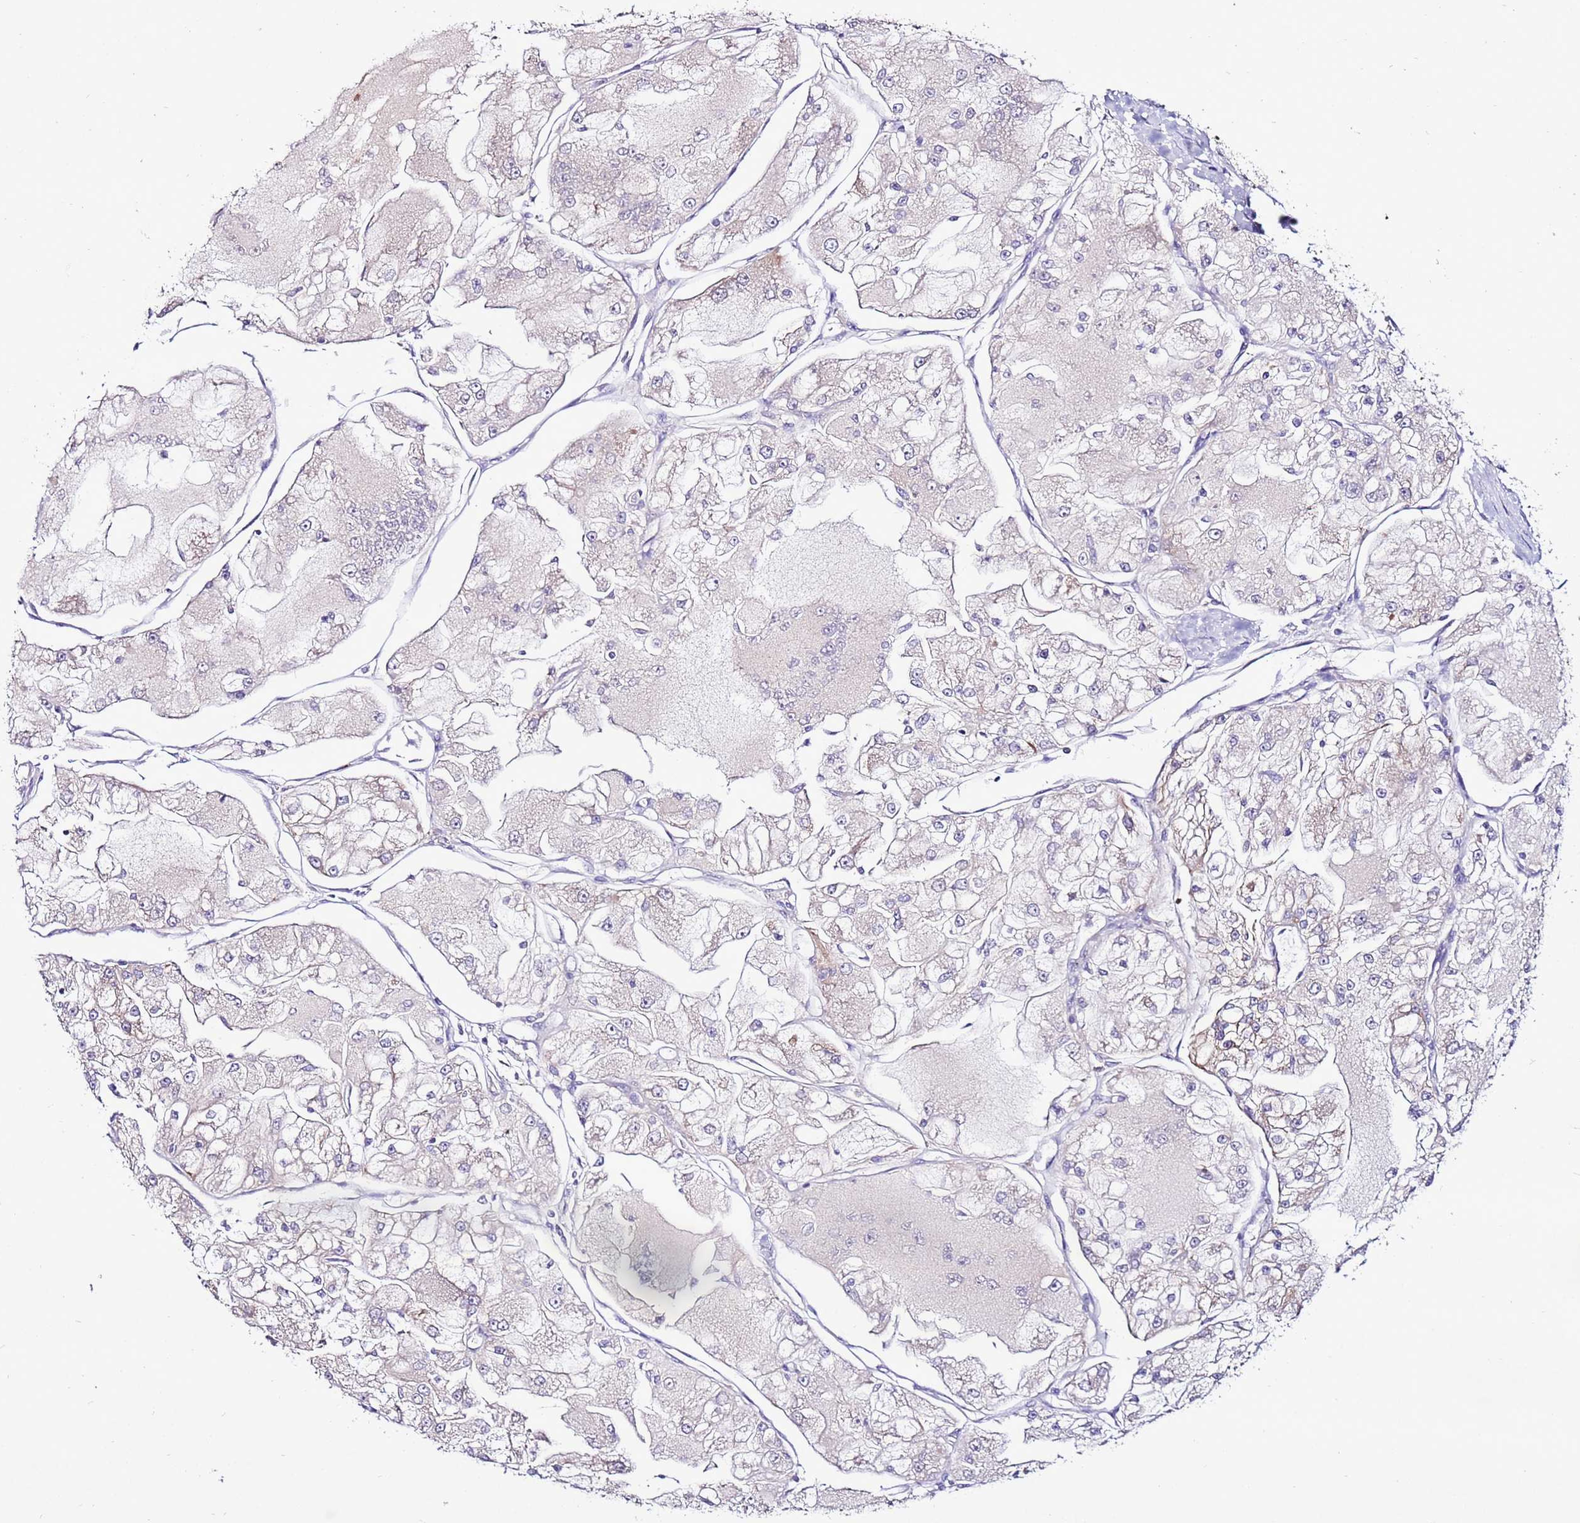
{"staining": {"intensity": "negative", "quantity": "none", "location": "none"}, "tissue": "renal cancer", "cell_type": "Tumor cells", "image_type": "cancer", "snomed": [{"axis": "morphology", "description": "Adenocarcinoma, NOS"}, {"axis": "topography", "description": "Kidney"}], "caption": "The photomicrograph displays no significant positivity in tumor cells of adenocarcinoma (renal).", "gene": "TMEM106C", "patient": {"sex": "female", "age": 72}}